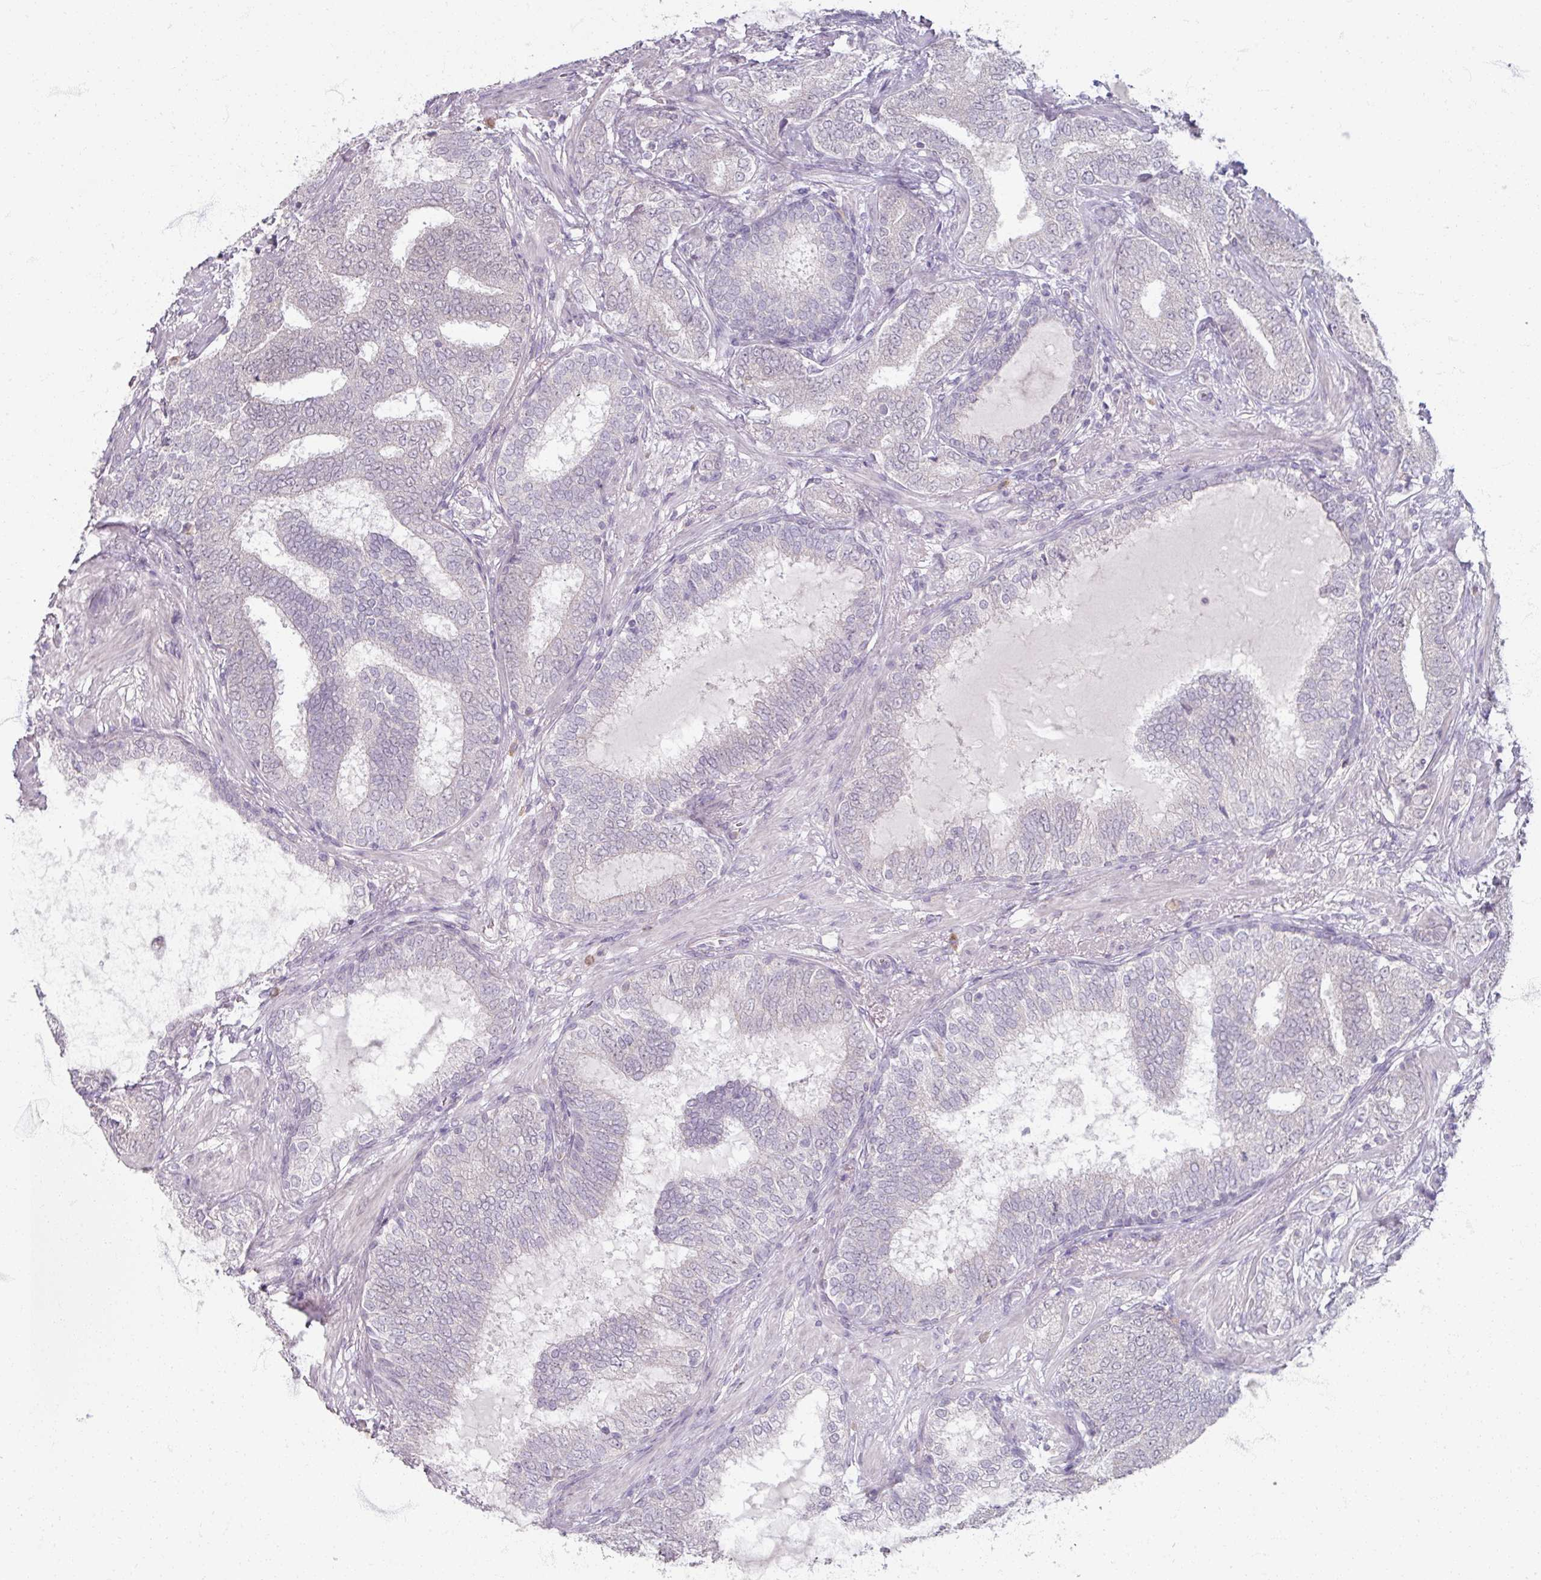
{"staining": {"intensity": "negative", "quantity": "none", "location": "none"}, "tissue": "prostate cancer", "cell_type": "Tumor cells", "image_type": "cancer", "snomed": [{"axis": "morphology", "description": "Adenocarcinoma, High grade"}, {"axis": "topography", "description": "Prostate"}], "caption": "A photomicrograph of high-grade adenocarcinoma (prostate) stained for a protein shows no brown staining in tumor cells.", "gene": "SOX11", "patient": {"sex": "male", "age": 72}}